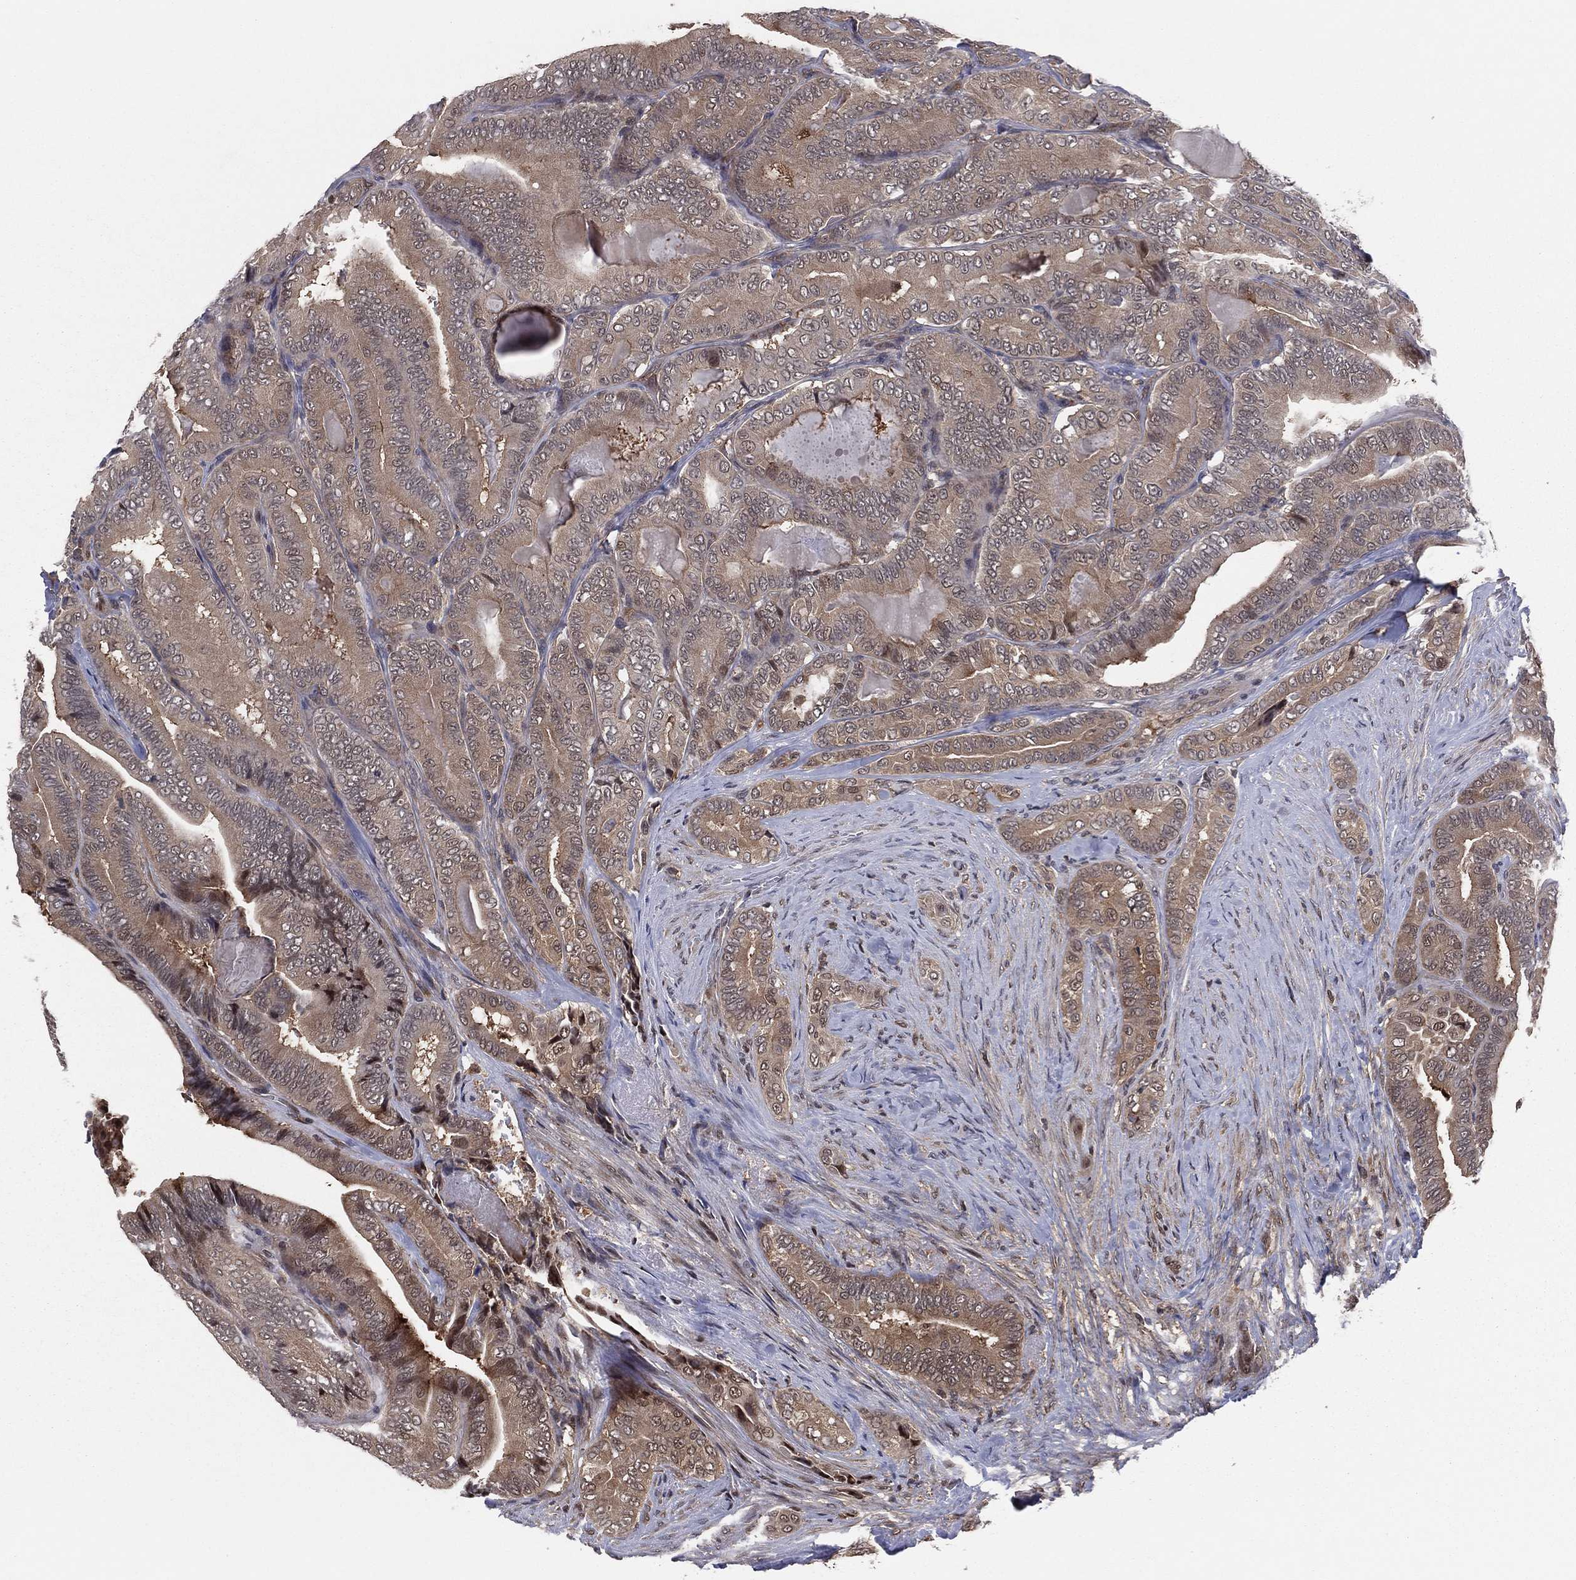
{"staining": {"intensity": "moderate", "quantity": "25%-75%", "location": "cytoplasmic/membranous"}, "tissue": "thyroid cancer", "cell_type": "Tumor cells", "image_type": "cancer", "snomed": [{"axis": "morphology", "description": "Papillary adenocarcinoma, NOS"}, {"axis": "topography", "description": "Thyroid gland"}], "caption": "A micrograph of thyroid cancer (papillary adenocarcinoma) stained for a protein reveals moderate cytoplasmic/membranous brown staining in tumor cells.", "gene": "ICOSLG", "patient": {"sex": "male", "age": 61}}